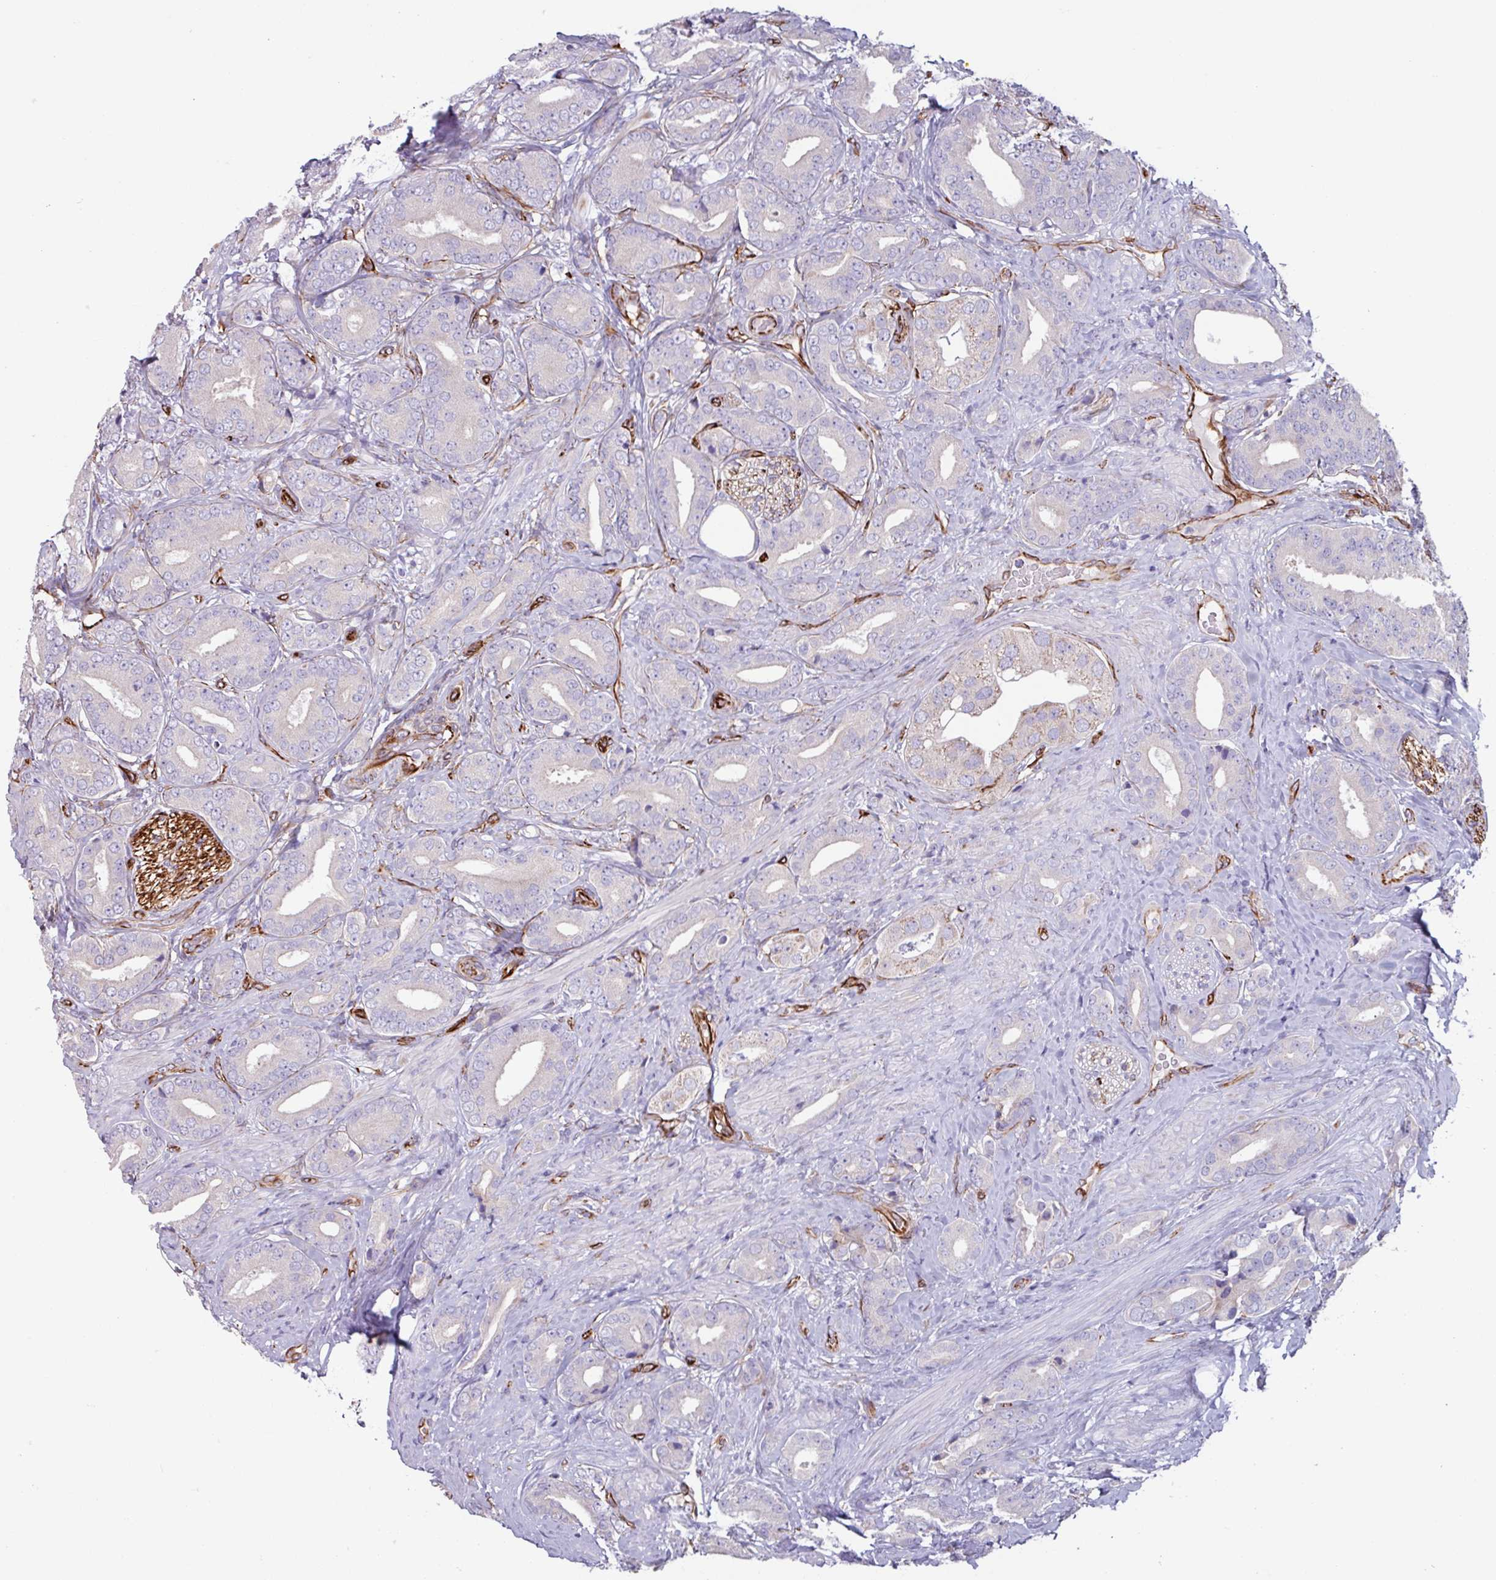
{"staining": {"intensity": "negative", "quantity": "none", "location": "none"}, "tissue": "prostate cancer", "cell_type": "Tumor cells", "image_type": "cancer", "snomed": [{"axis": "morphology", "description": "Adenocarcinoma, High grade"}, {"axis": "topography", "description": "Prostate"}], "caption": "Prostate high-grade adenocarcinoma was stained to show a protein in brown. There is no significant expression in tumor cells.", "gene": "BTD", "patient": {"sex": "male", "age": 63}}